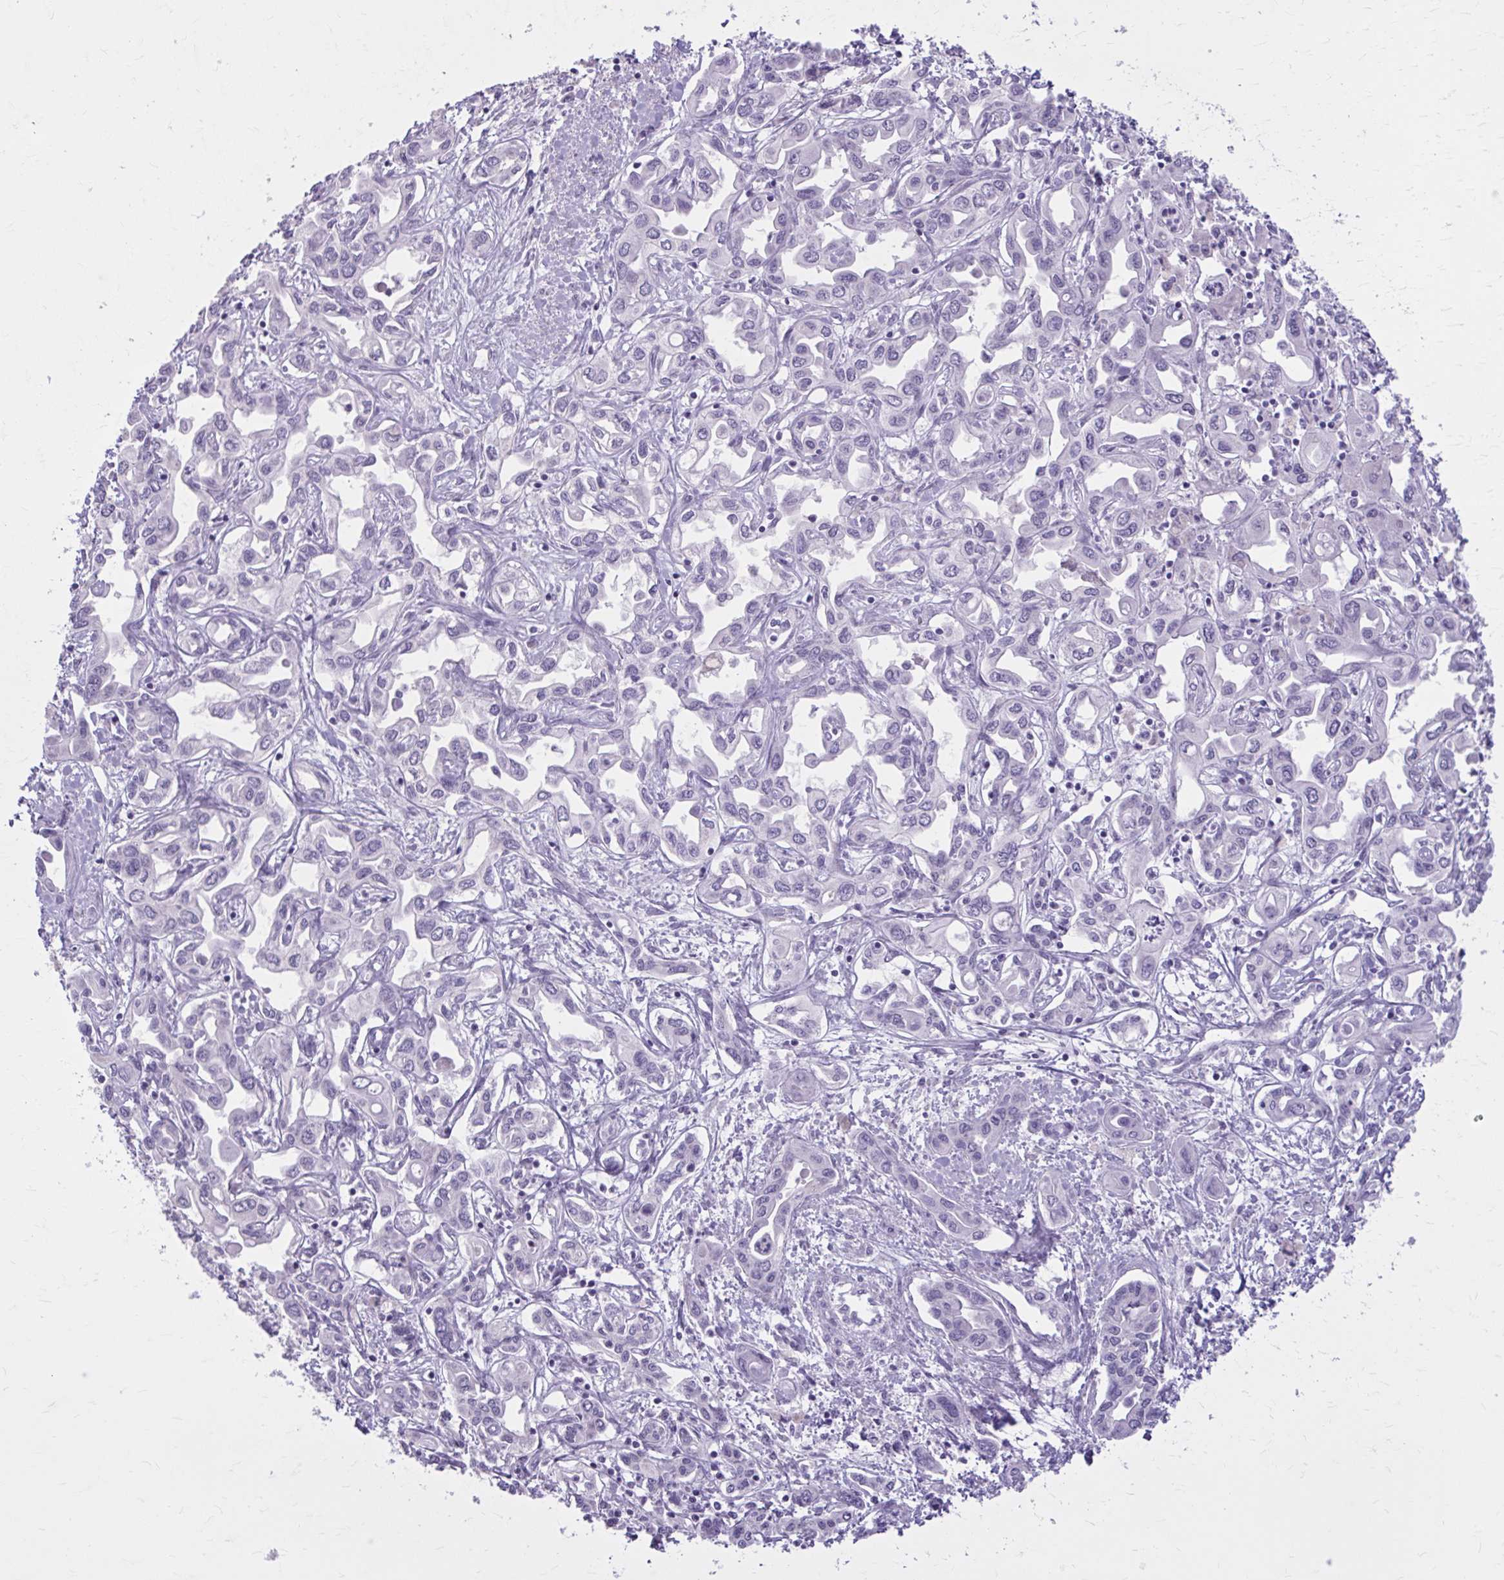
{"staining": {"intensity": "negative", "quantity": "none", "location": "none"}, "tissue": "liver cancer", "cell_type": "Tumor cells", "image_type": "cancer", "snomed": [{"axis": "morphology", "description": "Cholangiocarcinoma"}, {"axis": "topography", "description": "Liver"}], "caption": "Cholangiocarcinoma (liver) was stained to show a protein in brown. There is no significant positivity in tumor cells.", "gene": "OR4B1", "patient": {"sex": "female", "age": 64}}